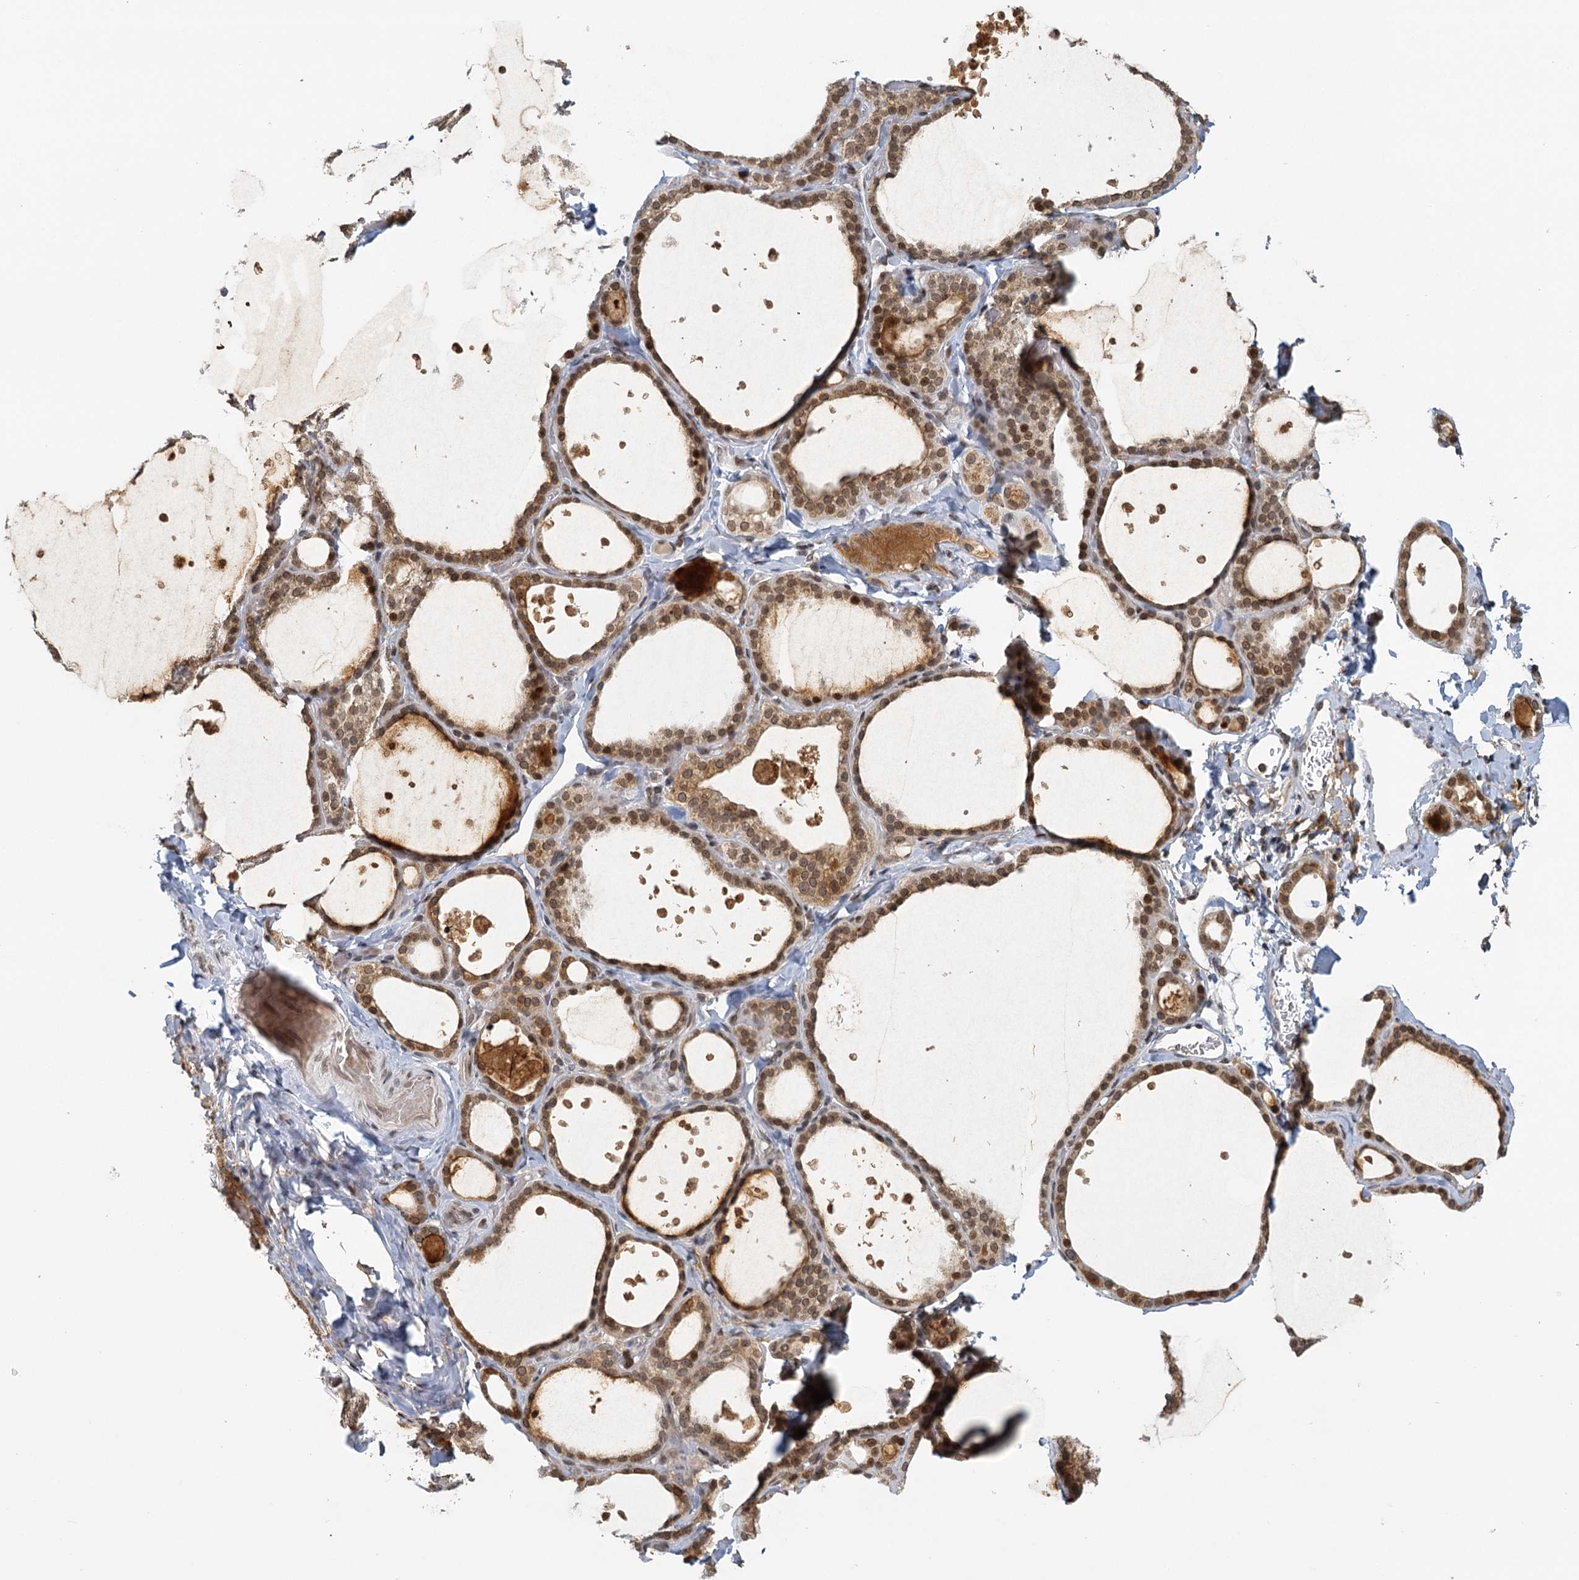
{"staining": {"intensity": "moderate", "quantity": ">75%", "location": "cytoplasmic/membranous,nuclear"}, "tissue": "thyroid gland", "cell_type": "Glandular cells", "image_type": "normal", "snomed": [{"axis": "morphology", "description": "Normal tissue, NOS"}, {"axis": "topography", "description": "Thyroid gland"}], "caption": "Brown immunohistochemical staining in benign thyroid gland exhibits moderate cytoplasmic/membranous,nuclear staining in approximately >75% of glandular cells.", "gene": "TREX1", "patient": {"sex": "female", "age": 44}}